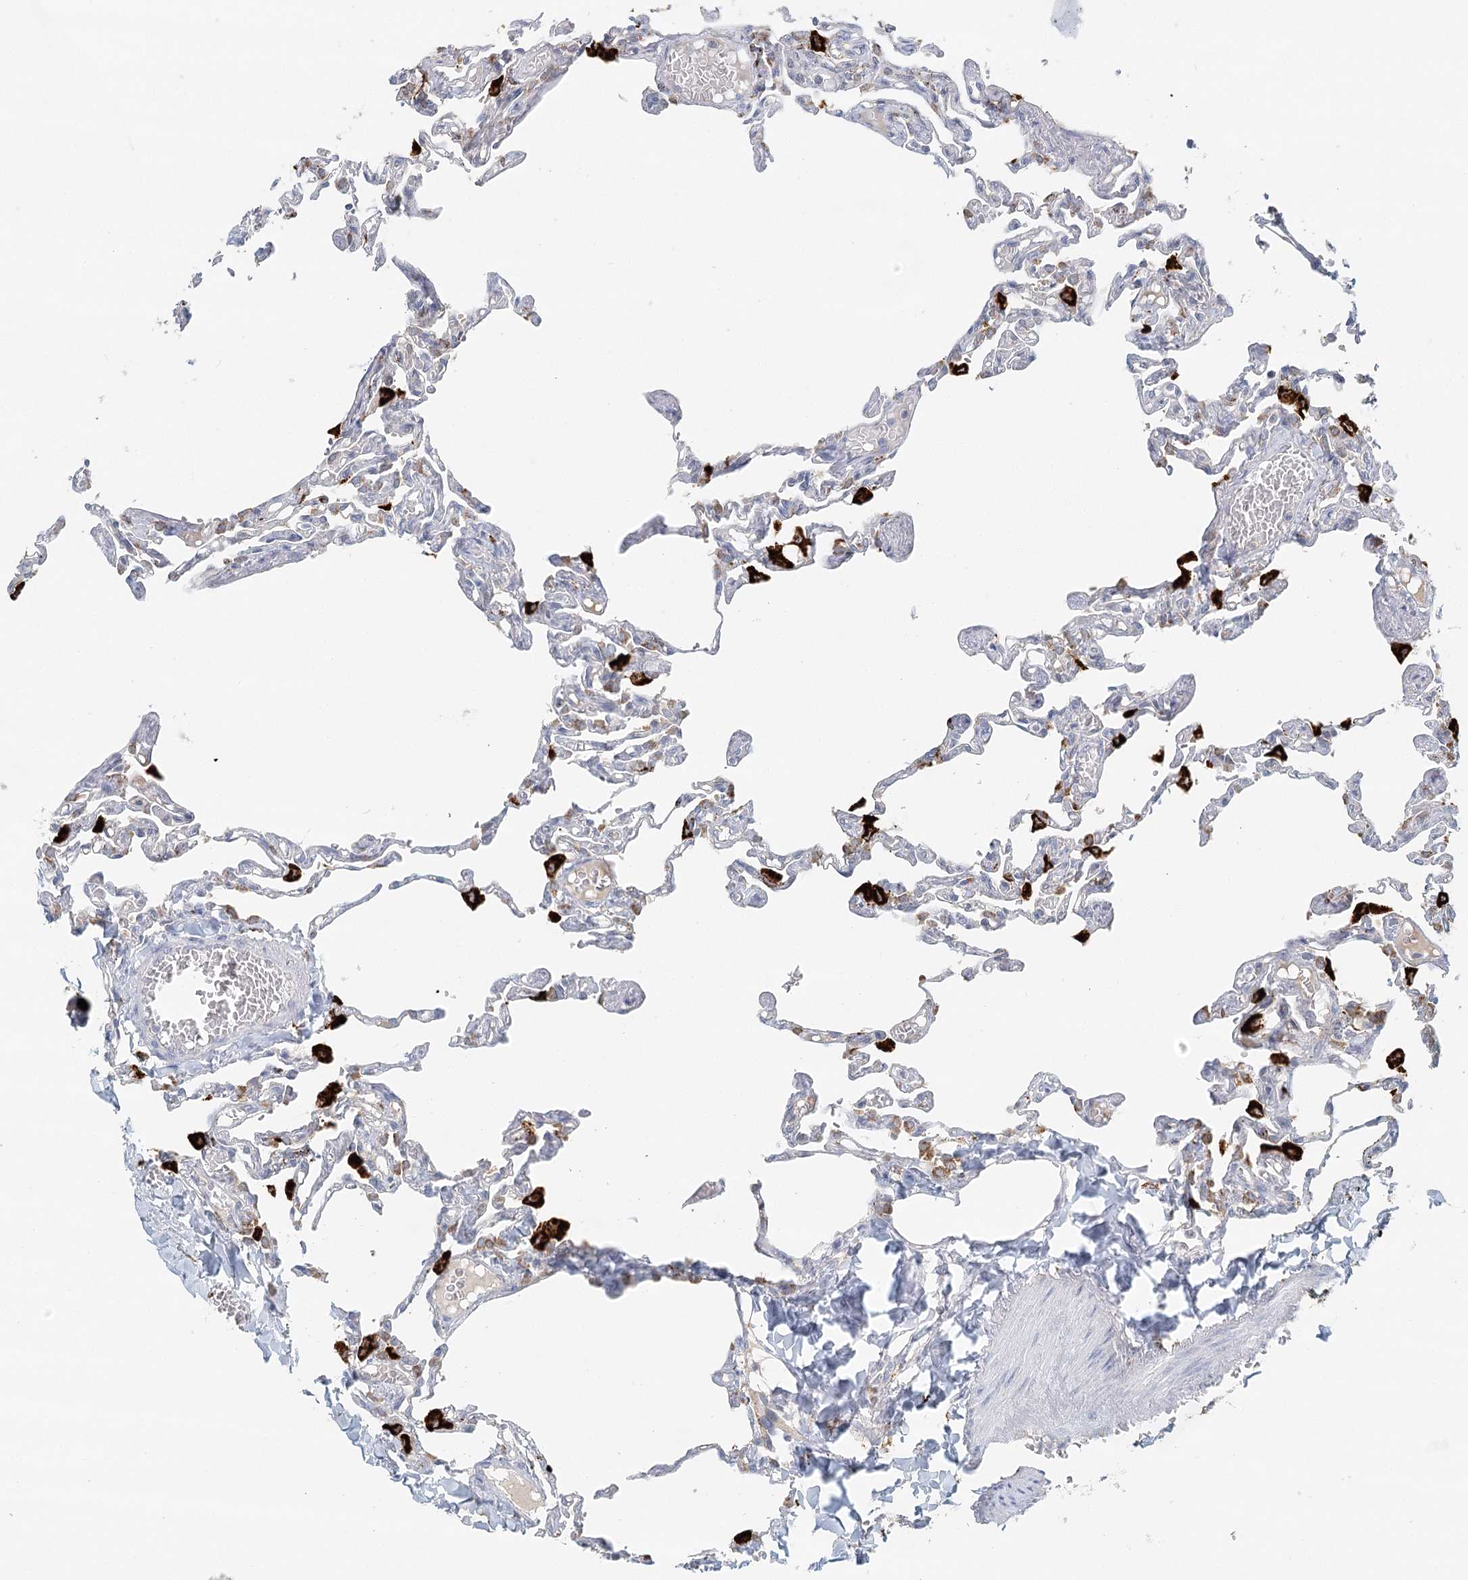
{"staining": {"intensity": "moderate", "quantity": "<25%", "location": "cytoplasmic/membranous"}, "tissue": "lung", "cell_type": "Alveolar cells", "image_type": "normal", "snomed": [{"axis": "morphology", "description": "Normal tissue, NOS"}, {"axis": "topography", "description": "Lung"}], "caption": "Alveolar cells demonstrate low levels of moderate cytoplasmic/membranous expression in approximately <25% of cells in normal human lung.", "gene": "VSIG1", "patient": {"sex": "male", "age": 21}}